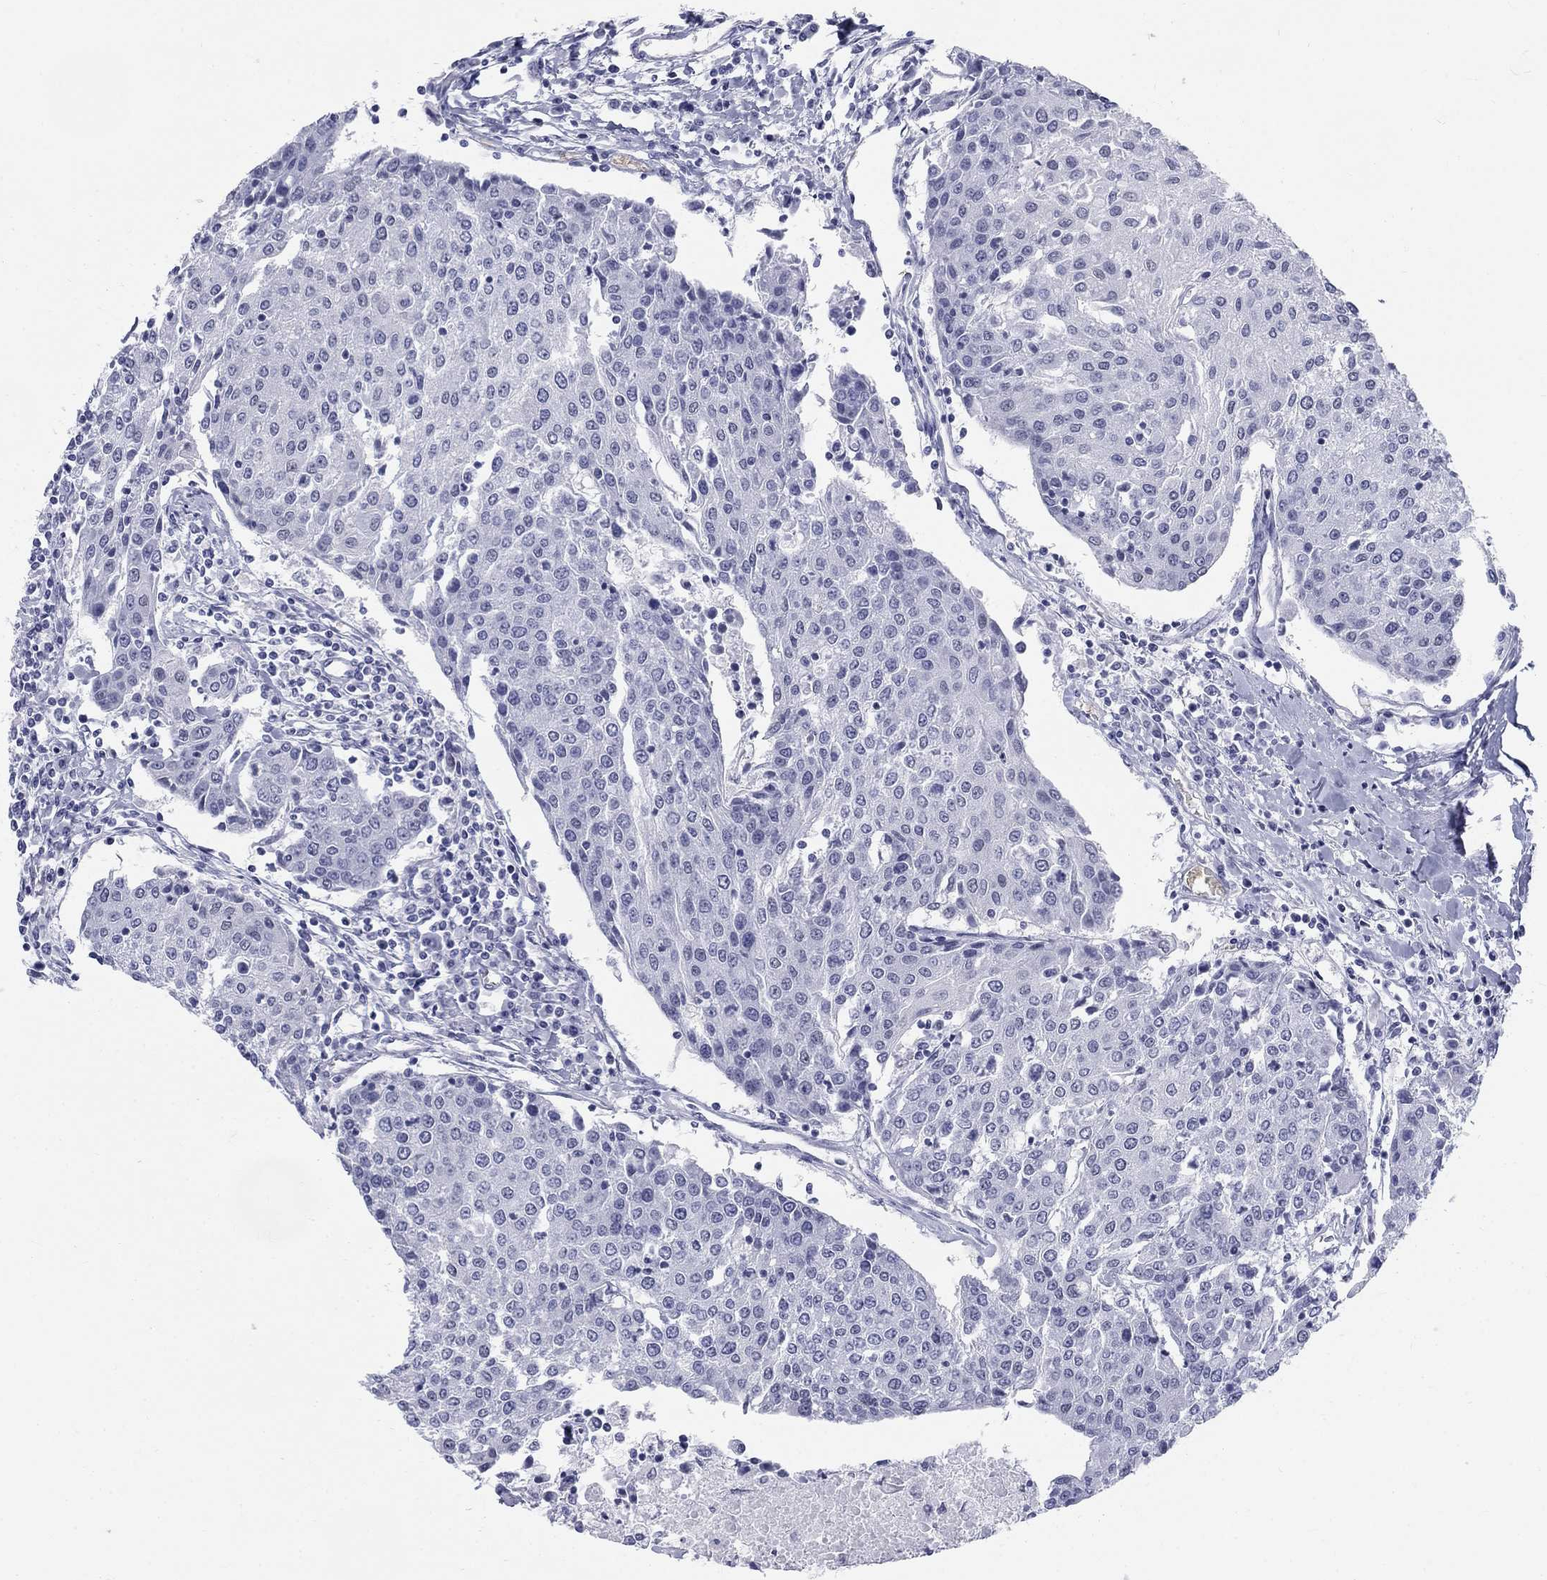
{"staining": {"intensity": "negative", "quantity": "none", "location": "none"}, "tissue": "urothelial cancer", "cell_type": "Tumor cells", "image_type": "cancer", "snomed": [{"axis": "morphology", "description": "Urothelial carcinoma, High grade"}, {"axis": "topography", "description": "Urinary bladder"}], "caption": "Tumor cells are negative for protein expression in human urothelial cancer. The staining is performed using DAB brown chromogen with nuclei counter-stained in using hematoxylin.", "gene": "DMTN", "patient": {"sex": "female", "age": 85}}